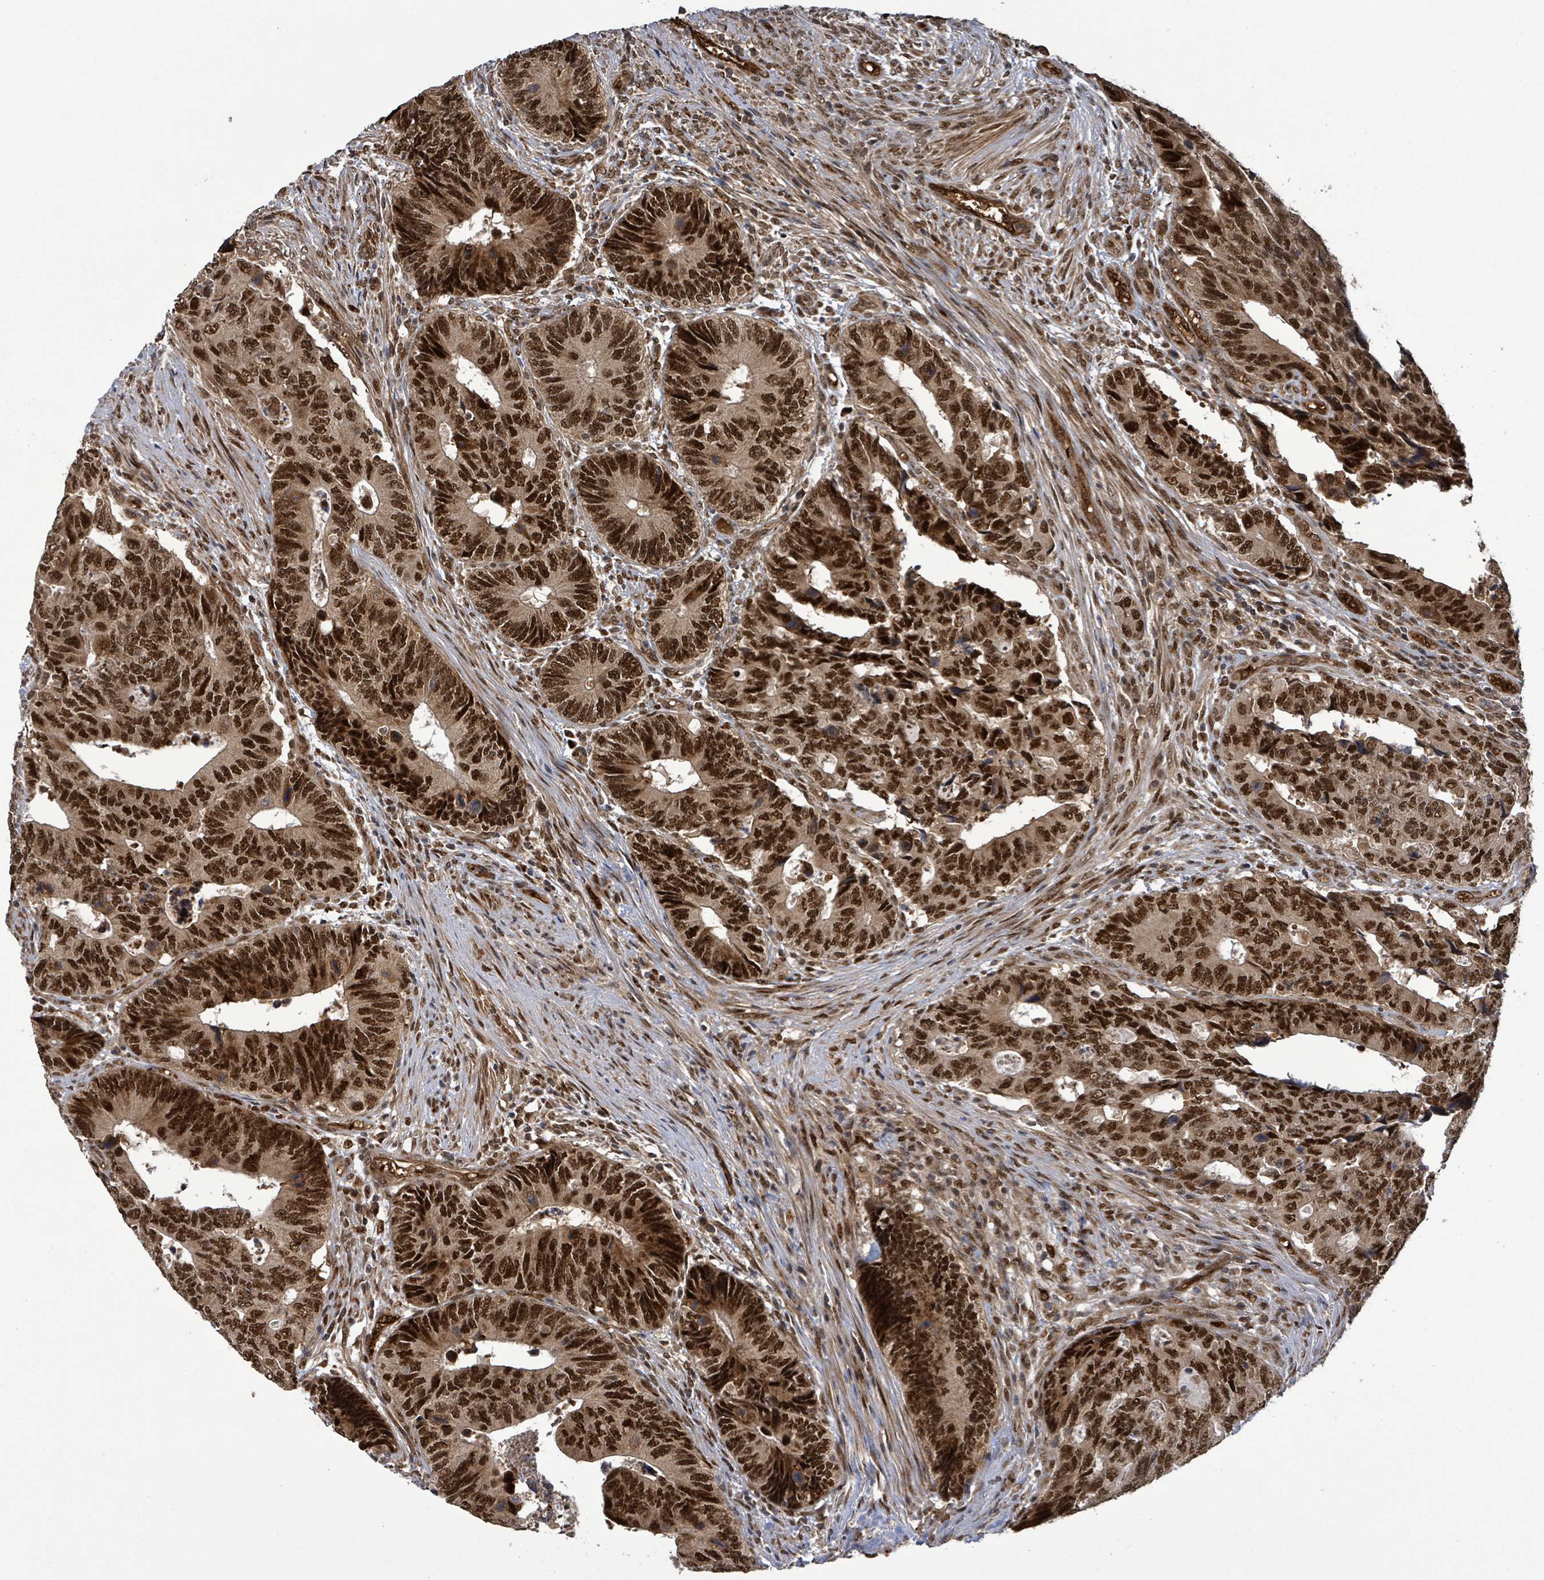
{"staining": {"intensity": "strong", "quantity": ">75%", "location": "nuclear"}, "tissue": "colorectal cancer", "cell_type": "Tumor cells", "image_type": "cancer", "snomed": [{"axis": "morphology", "description": "Adenocarcinoma, NOS"}, {"axis": "topography", "description": "Colon"}], "caption": "This is a histology image of IHC staining of adenocarcinoma (colorectal), which shows strong expression in the nuclear of tumor cells.", "gene": "PATZ1", "patient": {"sex": "male", "age": 87}}